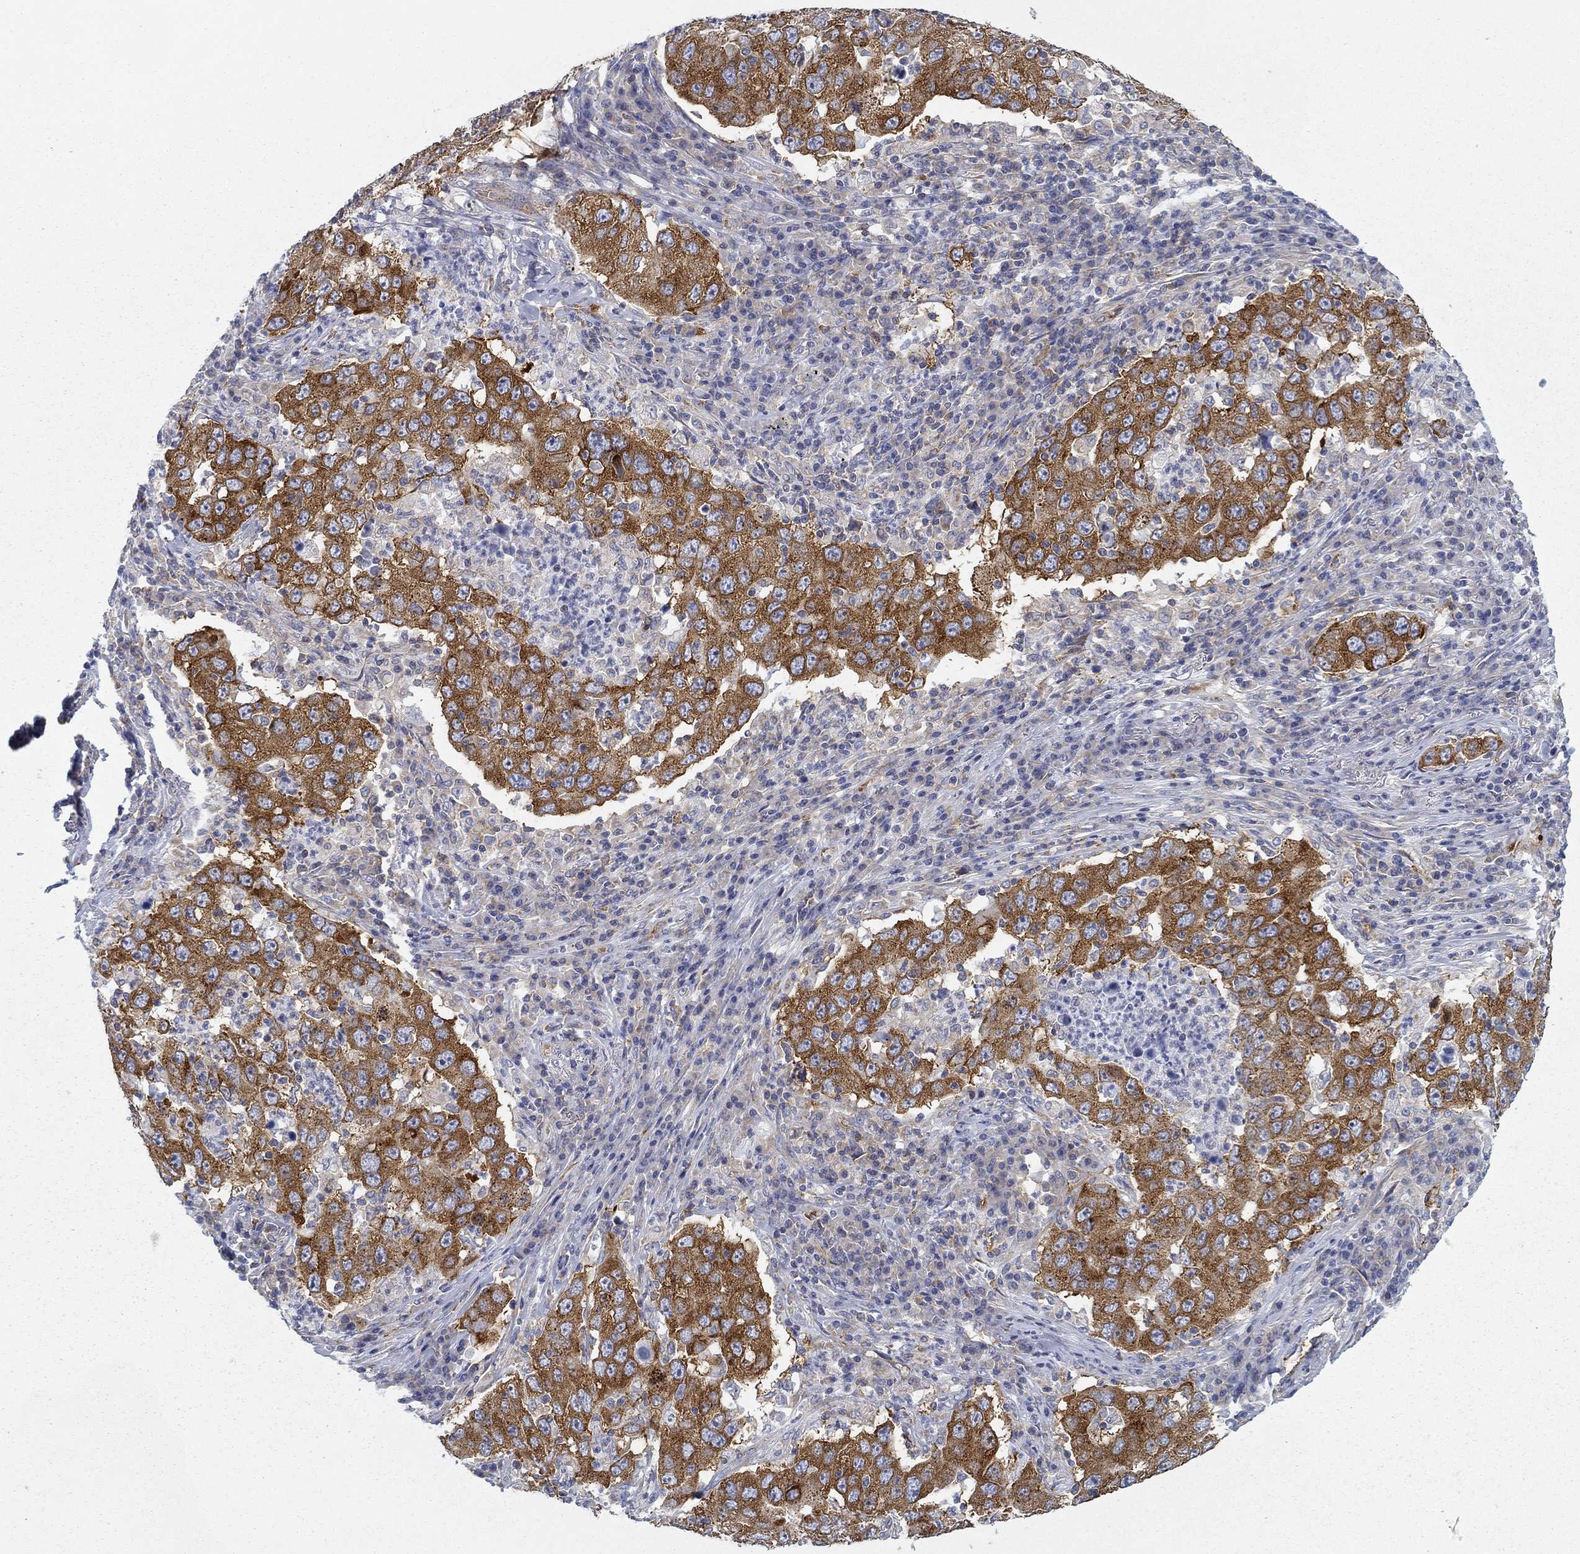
{"staining": {"intensity": "strong", "quantity": ">75%", "location": "cytoplasmic/membranous"}, "tissue": "lung cancer", "cell_type": "Tumor cells", "image_type": "cancer", "snomed": [{"axis": "morphology", "description": "Adenocarcinoma, NOS"}, {"axis": "topography", "description": "Lung"}], "caption": "Human lung cancer stained with a protein marker demonstrates strong staining in tumor cells.", "gene": "FXR1", "patient": {"sex": "male", "age": 73}}